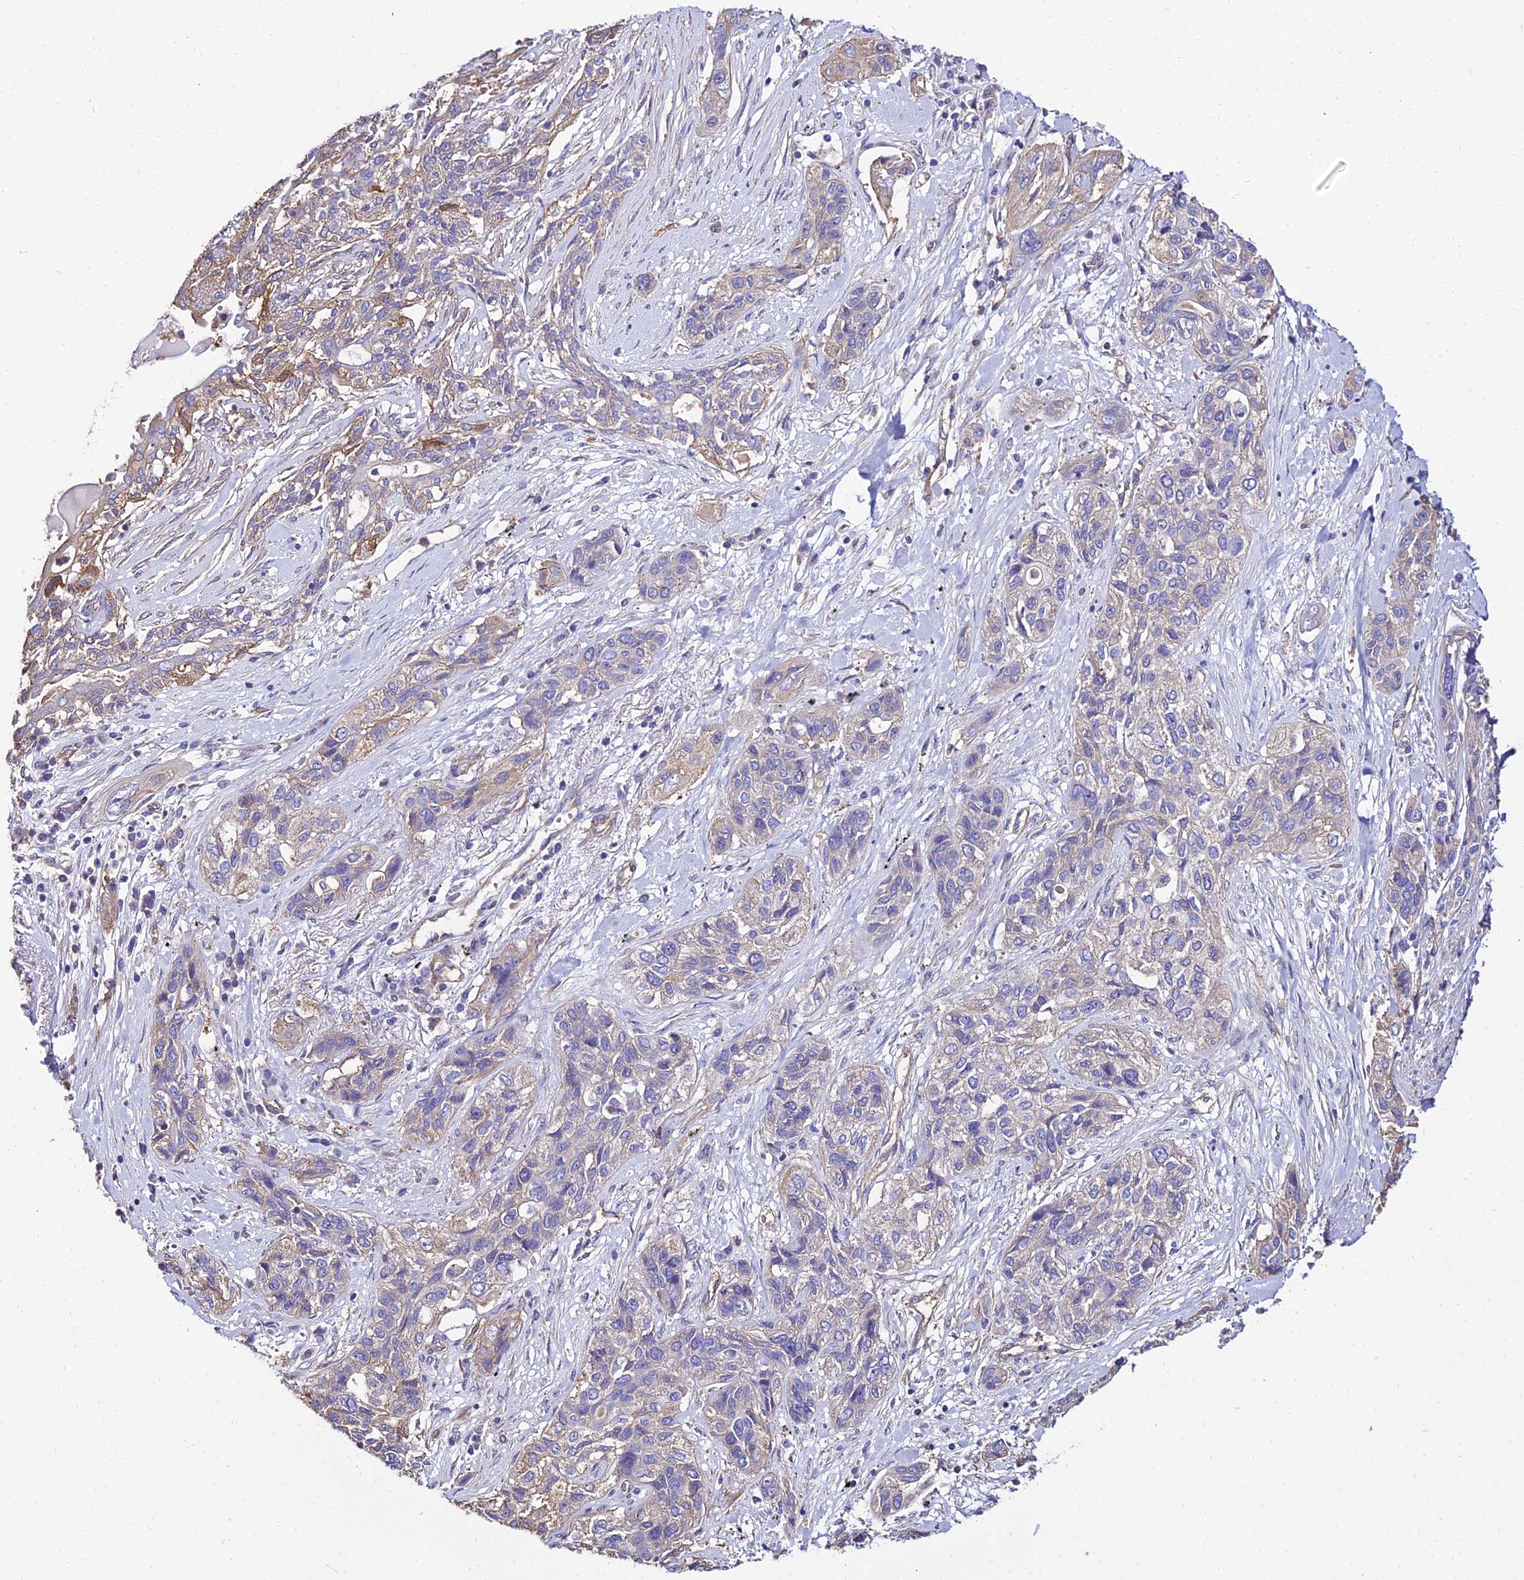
{"staining": {"intensity": "weak", "quantity": "<25%", "location": "cytoplasmic/membranous"}, "tissue": "lung cancer", "cell_type": "Tumor cells", "image_type": "cancer", "snomed": [{"axis": "morphology", "description": "Squamous cell carcinoma, NOS"}, {"axis": "topography", "description": "Lung"}], "caption": "An immunohistochemistry (IHC) micrograph of lung cancer (squamous cell carcinoma) is shown. There is no staining in tumor cells of lung cancer (squamous cell carcinoma). (Stains: DAB (3,3'-diaminobenzidine) immunohistochemistry with hematoxylin counter stain, Microscopy: brightfield microscopy at high magnification).", "gene": "CALM2", "patient": {"sex": "female", "age": 70}}